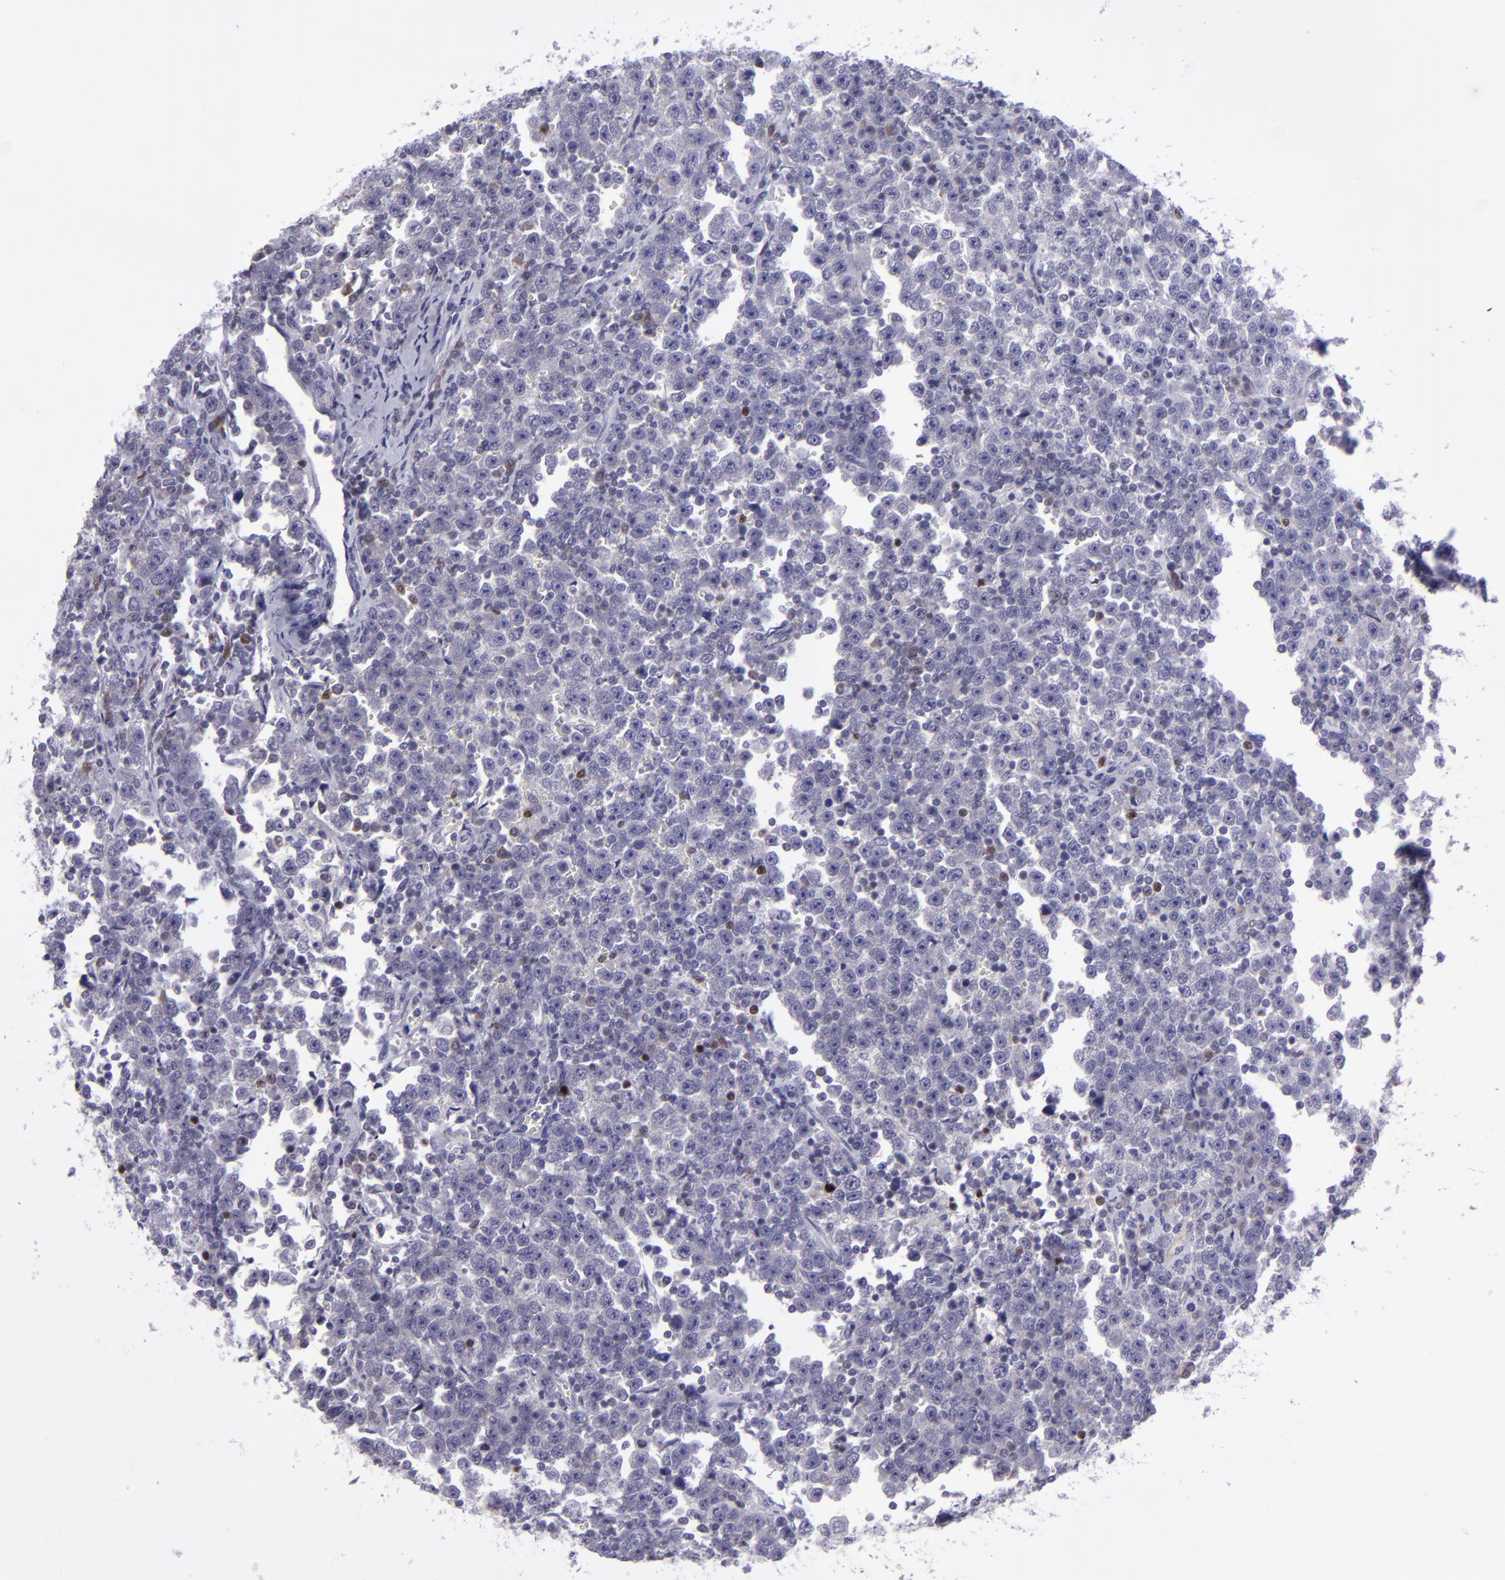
{"staining": {"intensity": "negative", "quantity": "none", "location": "none"}, "tissue": "testis cancer", "cell_type": "Tumor cells", "image_type": "cancer", "snomed": [{"axis": "morphology", "description": "Seminoma, NOS"}, {"axis": "topography", "description": "Testis"}], "caption": "A photomicrograph of human testis seminoma is negative for staining in tumor cells.", "gene": "POU2F2", "patient": {"sex": "male", "age": 43}}